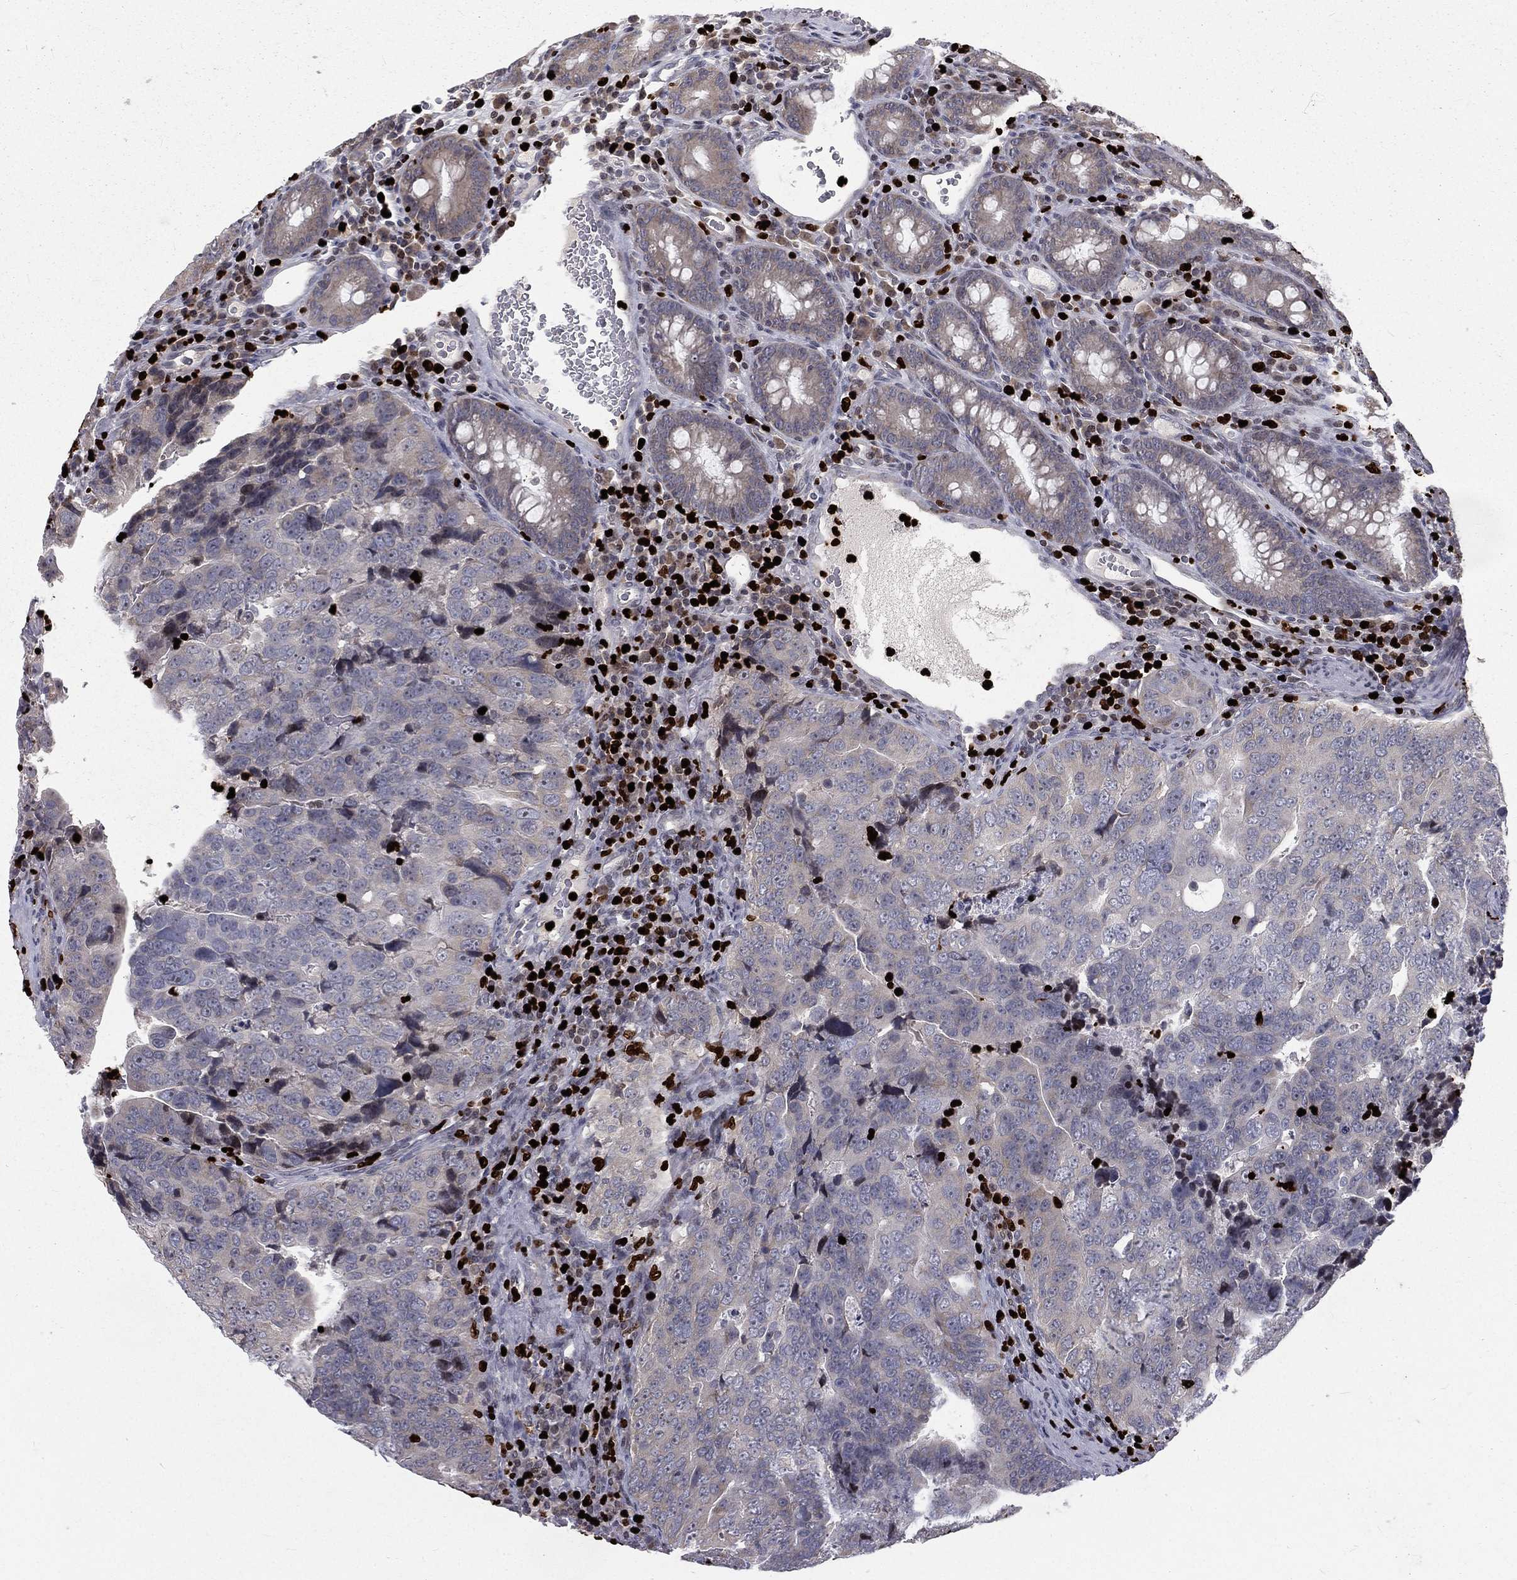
{"staining": {"intensity": "negative", "quantity": "none", "location": "none"}, "tissue": "colorectal cancer", "cell_type": "Tumor cells", "image_type": "cancer", "snomed": [{"axis": "morphology", "description": "Adenocarcinoma, NOS"}, {"axis": "topography", "description": "Colon"}], "caption": "This is a micrograph of immunohistochemistry (IHC) staining of colorectal adenocarcinoma, which shows no staining in tumor cells.", "gene": "MNDA", "patient": {"sex": "female", "age": 72}}